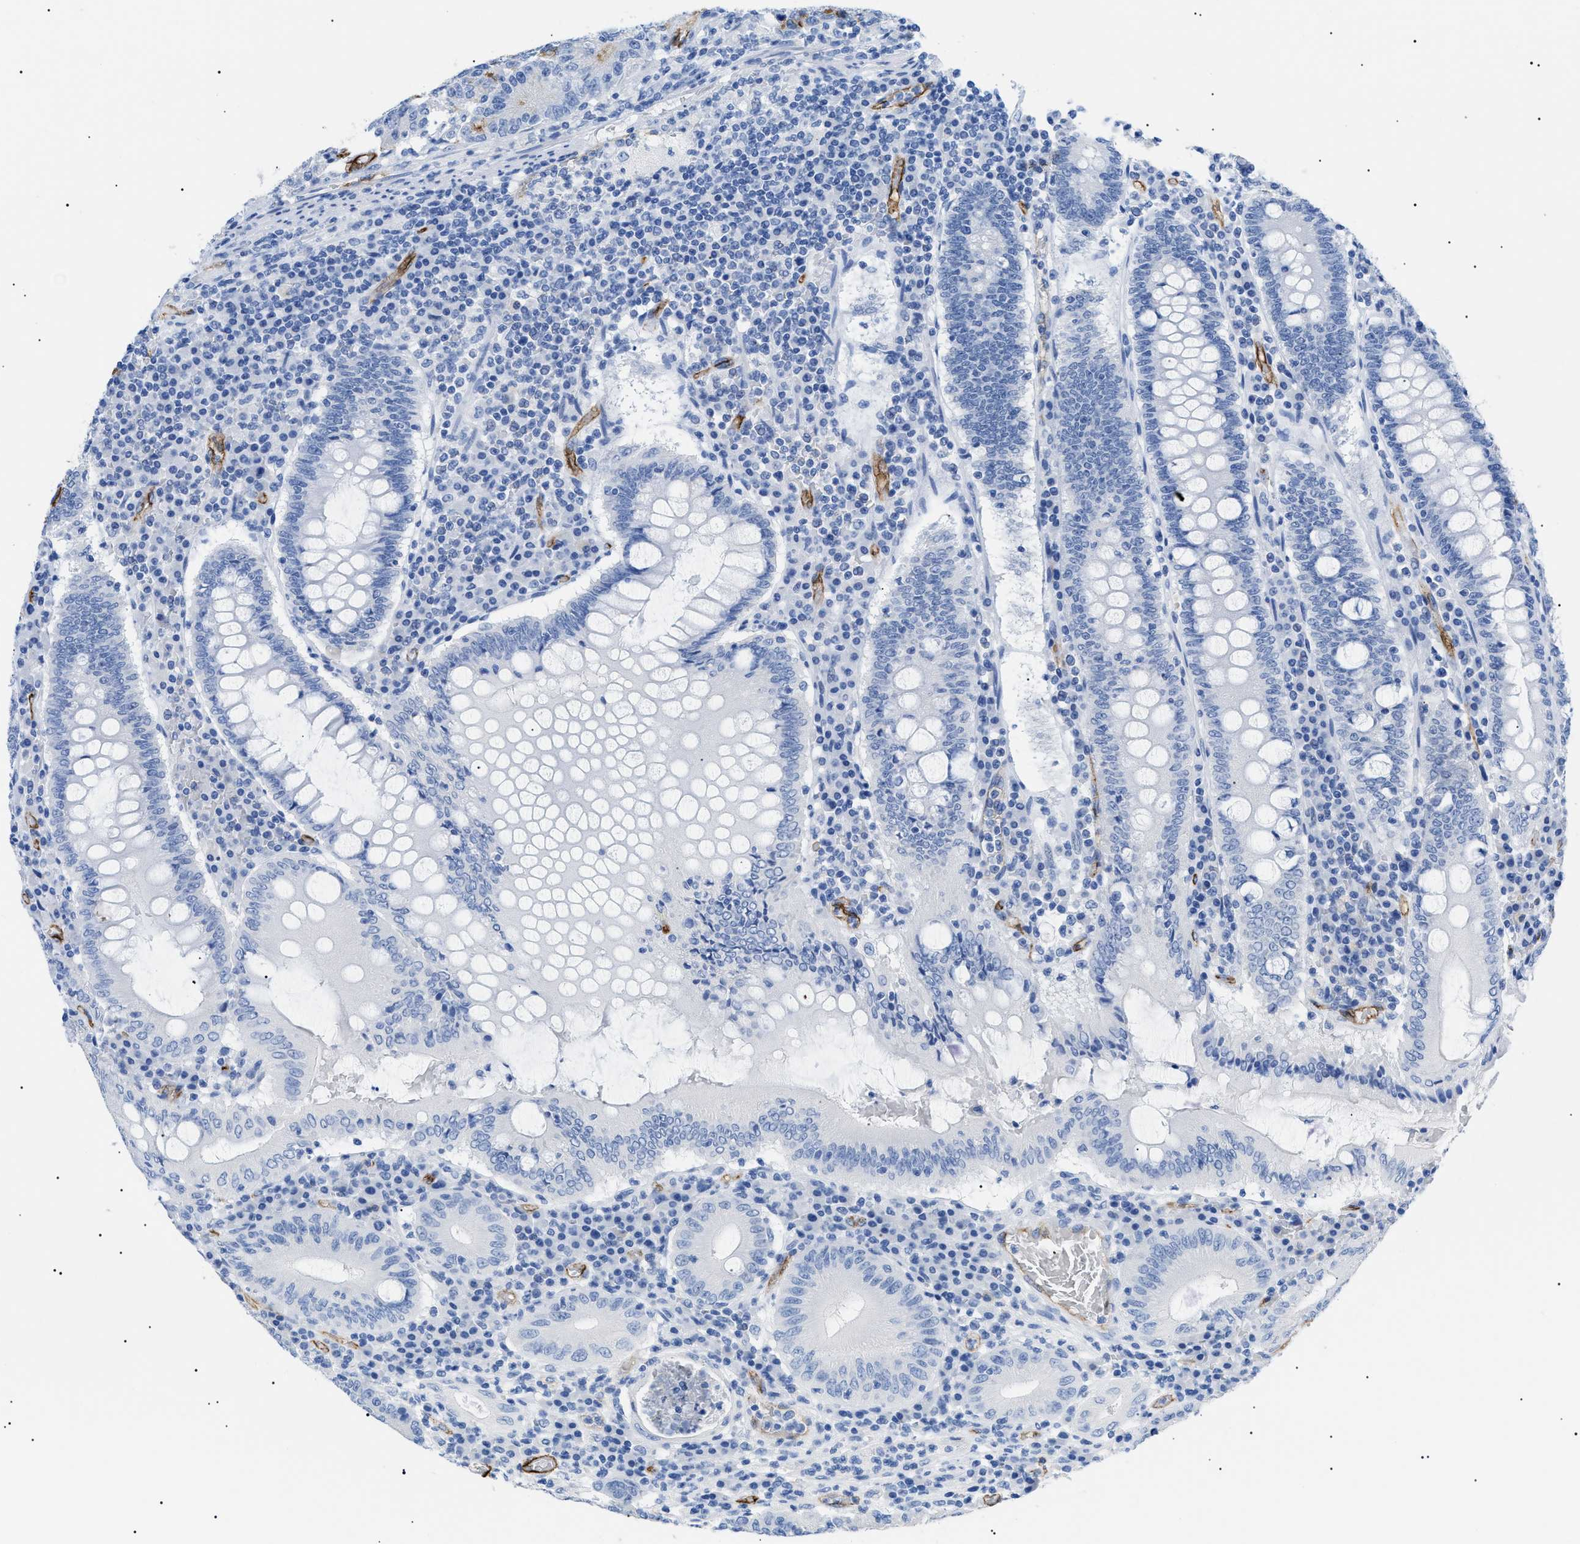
{"staining": {"intensity": "negative", "quantity": "none", "location": "none"}, "tissue": "colorectal cancer", "cell_type": "Tumor cells", "image_type": "cancer", "snomed": [{"axis": "morphology", "description": "Normal tissue, NOS"}, {"axis": "morphology", "description": "Adenocarcinoma, NOS"}, {"axis": "topography", "description": "Colon"}], "caption": "Immunohistochemistry (IHC) image of human adenocarcinoma (colorectal) stained for a protein (brown), which exhibits no staining in tumor cells.", "gene": "PODXL", "patient": {"sex": "female", "age": 75}}